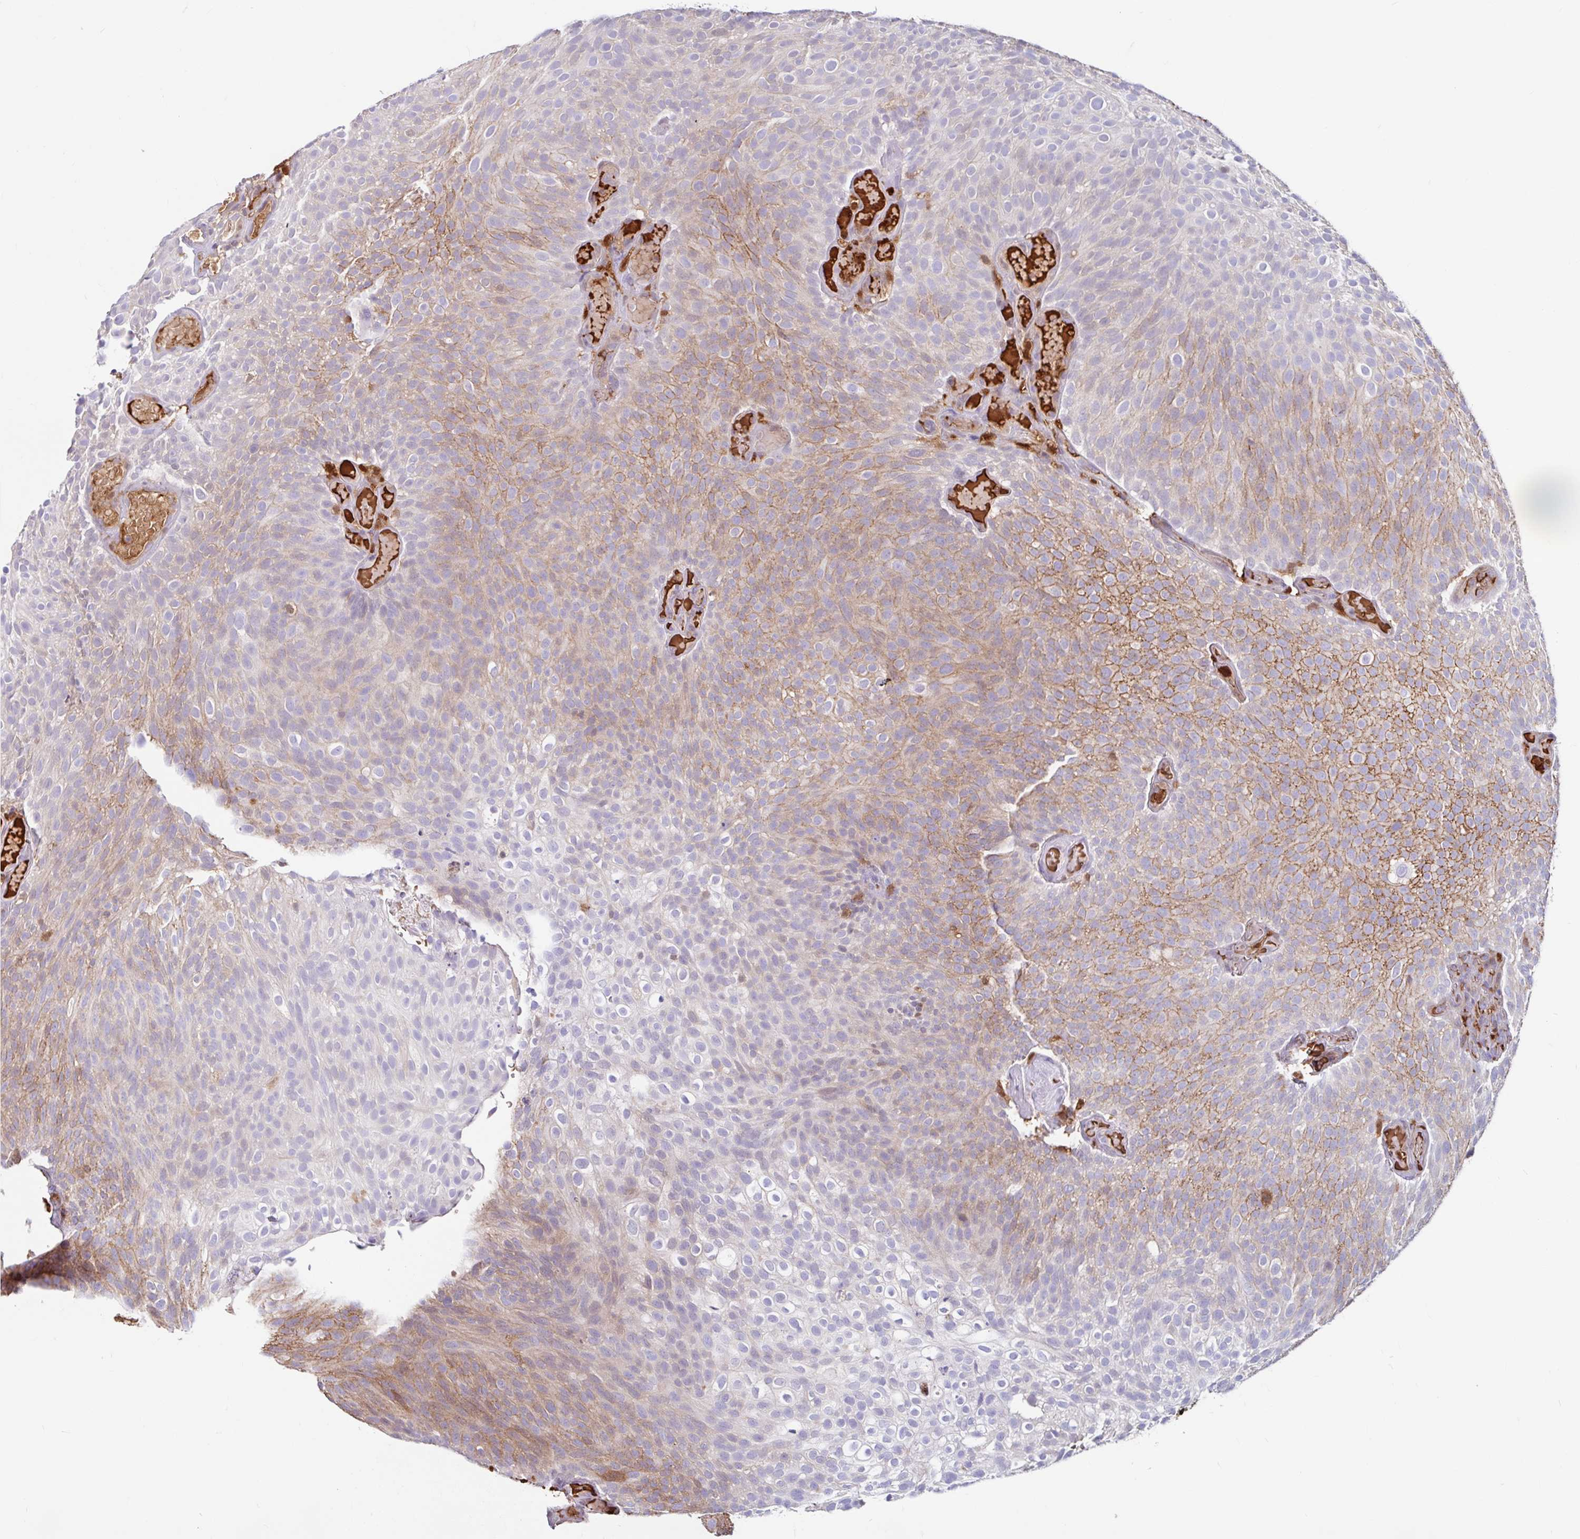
{"staining": {"intensity": "moderate", "quantity": "<25%", "location": "cytoplasmic/membranous"}, "tissue": "urothelial cancer", "cell_type": "Tumor cells", "image_type": "cancer", "snomed": [{"axis": "morphology", "description": "Urothelial carcinoma, Low grade"}, {"axis": "topography", "description": "Urinary bladder"}], "caption": "IHC of human urothelial cancer exhibits low levels of moderate cytoplasmic/membranous staining in about <25% of tumor cells.", "gene": "BLVRA", "patient": {"sex": "male", "age": 78}}